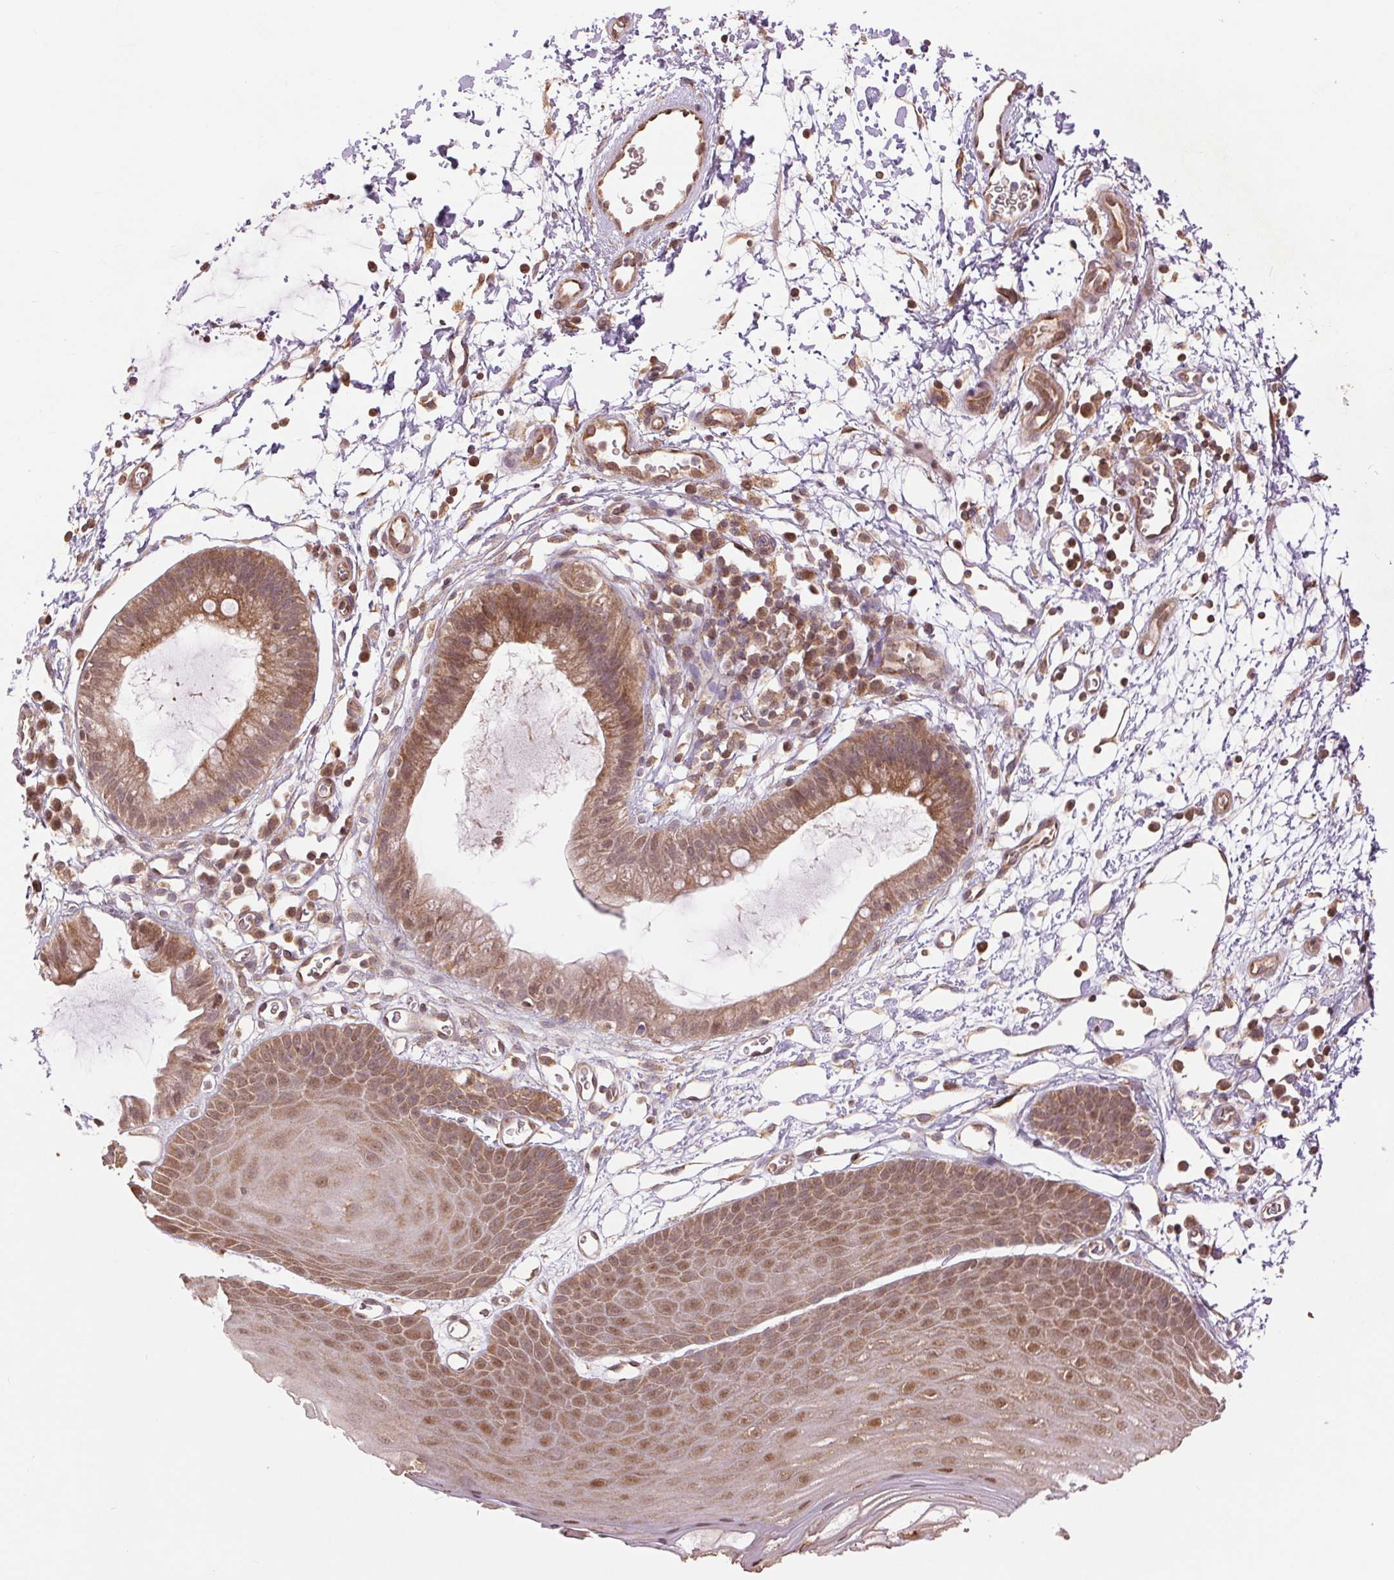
{"staining": {"intensity": "moderate", "quantity": ">75%", "location": "cytoplasmic/membranous,nuclear"}, "tissue": "skin", "cell_type": "Epidermal cells", "image_type": "normal", "snomed": [{"axis": "morphology", "description": "Normal tissue, NOS"}, {"axis": "topography", "description": "Anal"}], "caption": "Protein expression analysis of normal skin reveals moderate cytoplasmic/membranous,nuclear positivity in about >75% of epidermal cells. (DAB (3,3'-diaminobenzidine) IHC, brown staining for protein, blue staining for nuclei).", "gene": "BTF3L4", "patient": {"sex": "male", "age": 53}}